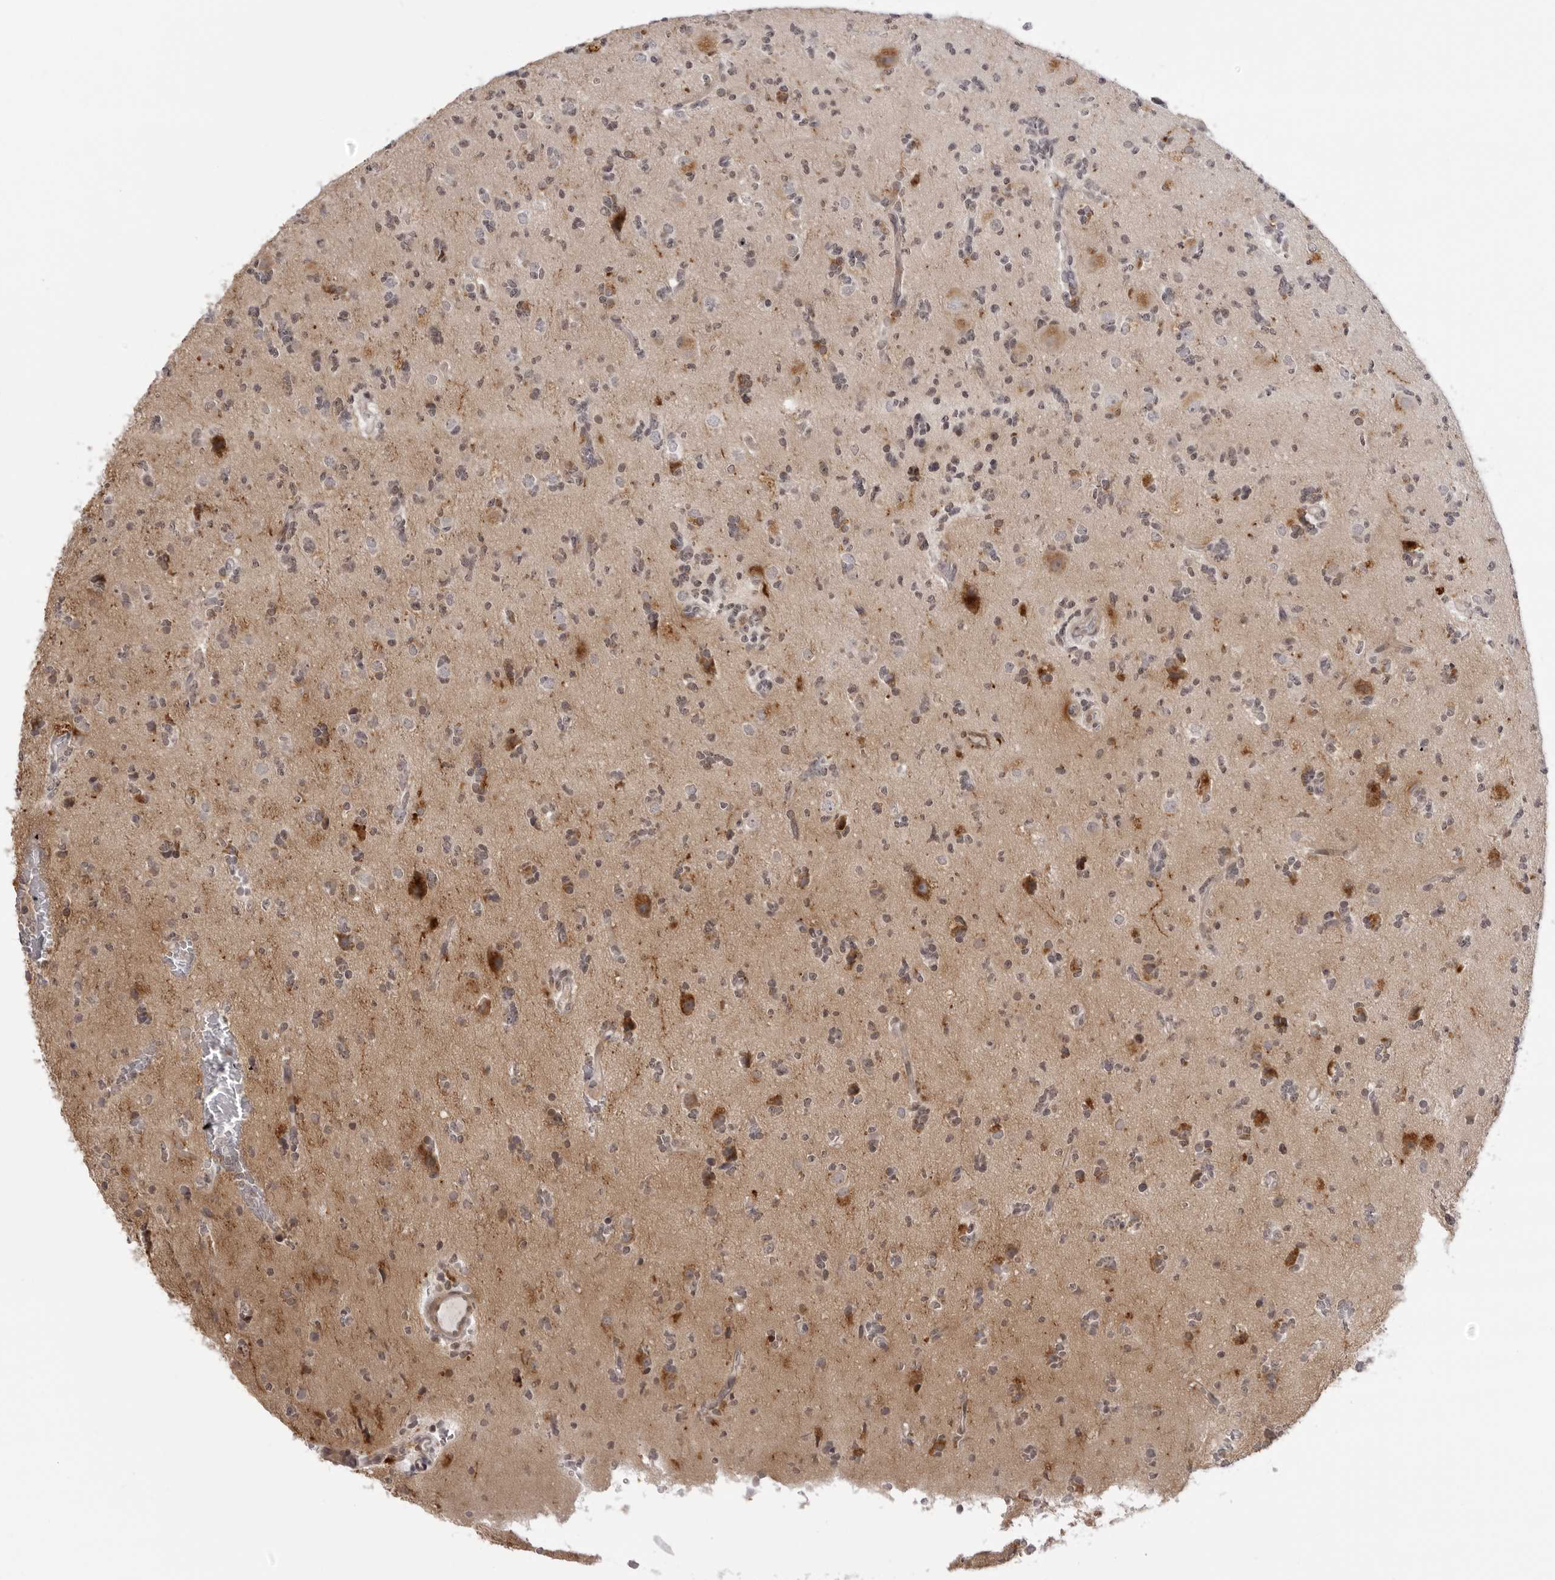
{"staining": {"intensity": "weak", "quantity": "25%-75%", "location": "cytoplasmic/membranous"}, "tissue": "glioma", "cell_type": "Tumor cells", "image_type": "cancer", "snomed": [{"axis": "morphology", "description": "Glioma, malignant, High grade"}, {"axis": "topography", "description": "Brain"}], "caption": "Weak cytoplasmic/membranous staining is identified in about 25%-75% of tumor cells in malignant high-grade glioma.", "gene": "SUGCT", "patient": {"sex": "female", "age": 62}}